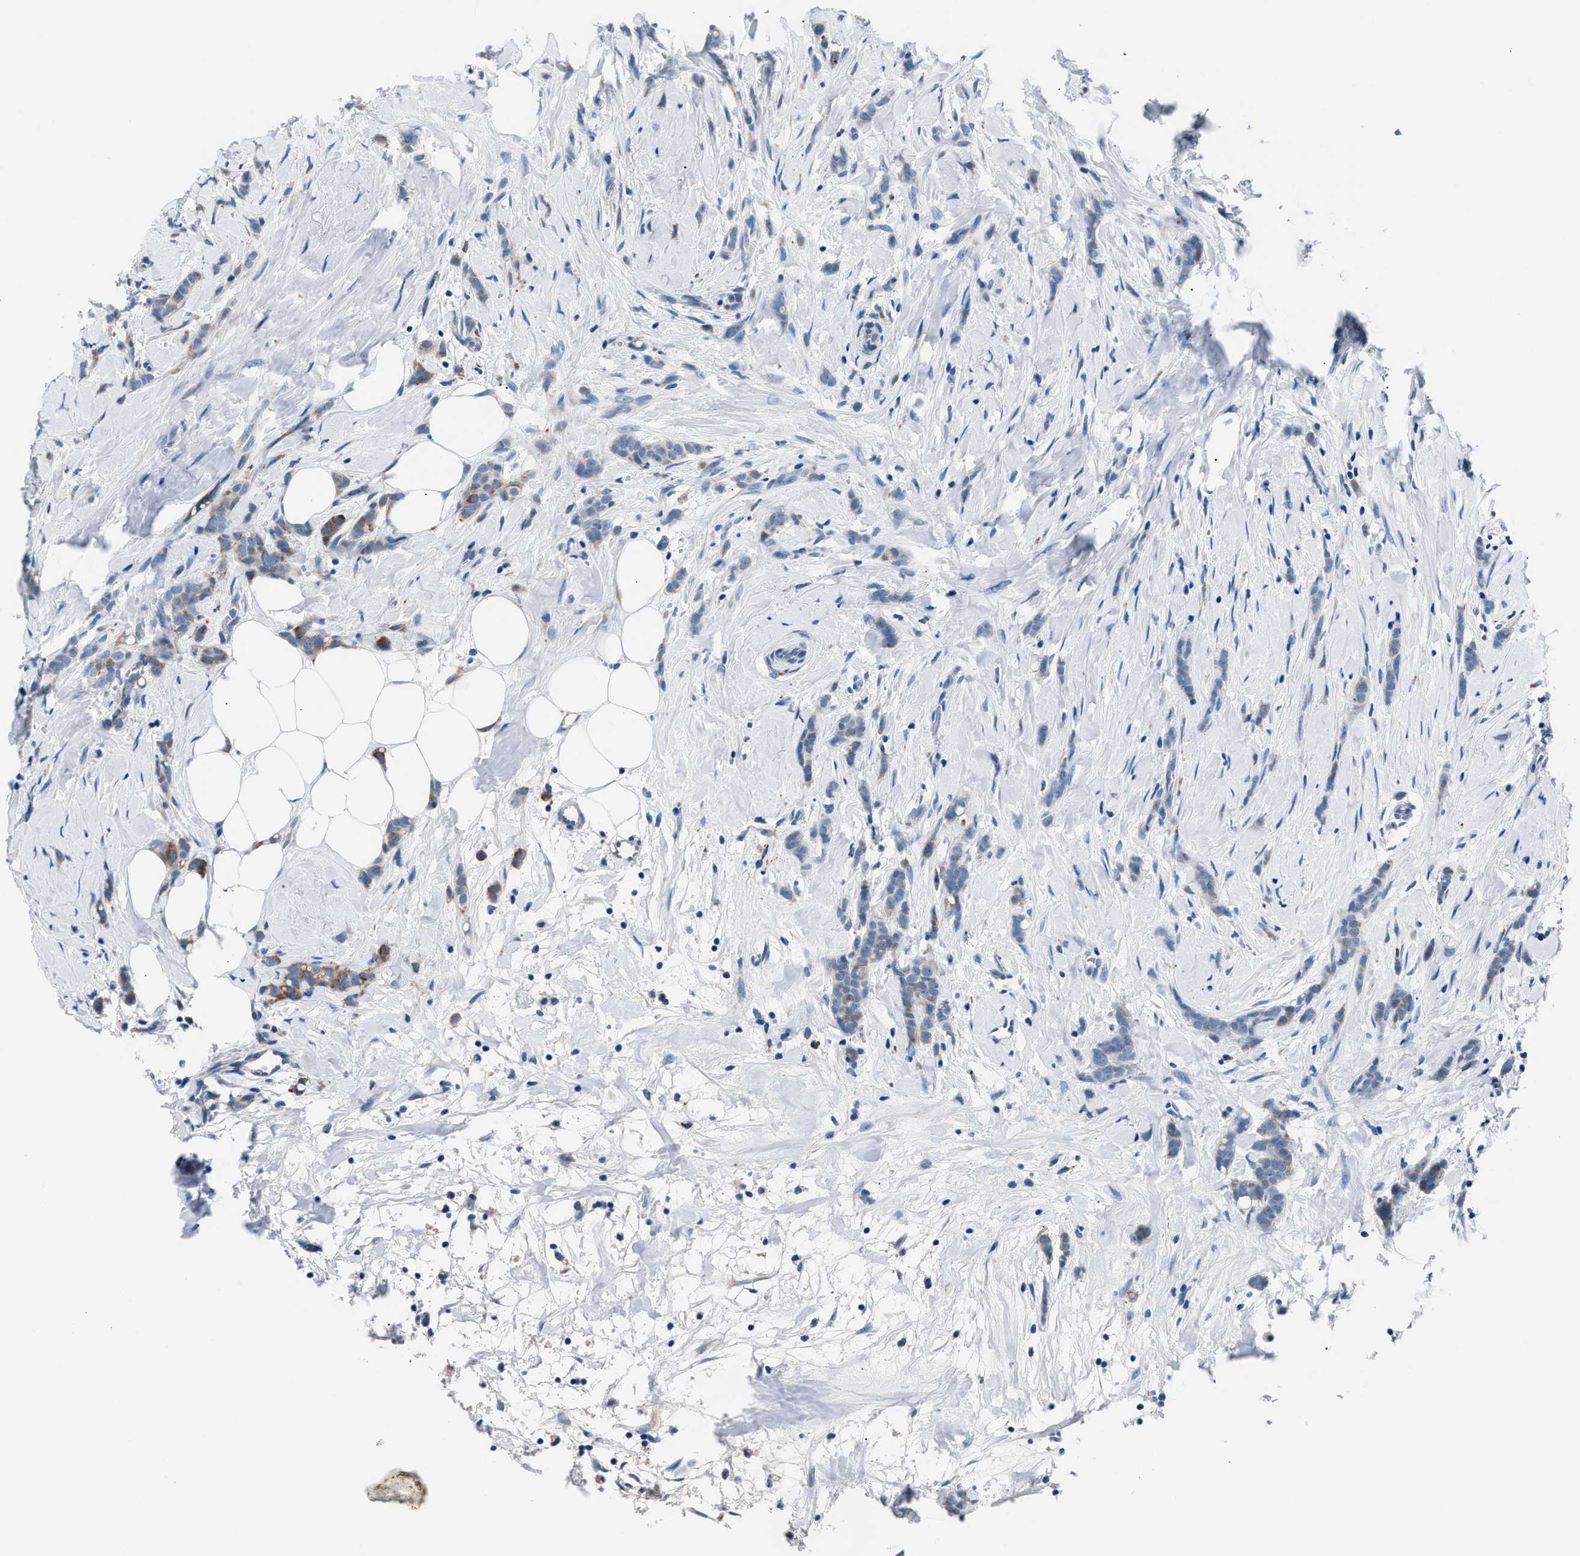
{"staining": {"intensity": "moderate", "quantity": "<25%", "location": "cytoplasmic/membranous"}, "tissue": "breast cancer", "cell_type": "Tumor cells", "image_type": "cancer", "snomed": [{"axis": "morphology", "description": "Lobular carcinoma, in situ"}, {"axis": "morphology", "description": "Lobular carcinoma"}, {"axis": "topography", "description": "Breast"}], "caption": "Breast cancer tissue shows moderate cytoplasmic/membranous staining in approximately <25% of tumor cells (IHC, brightfield microscopy, high magnification).", "gene": "DNAJC24", "patient": {"sex": "female", "age": 41}}